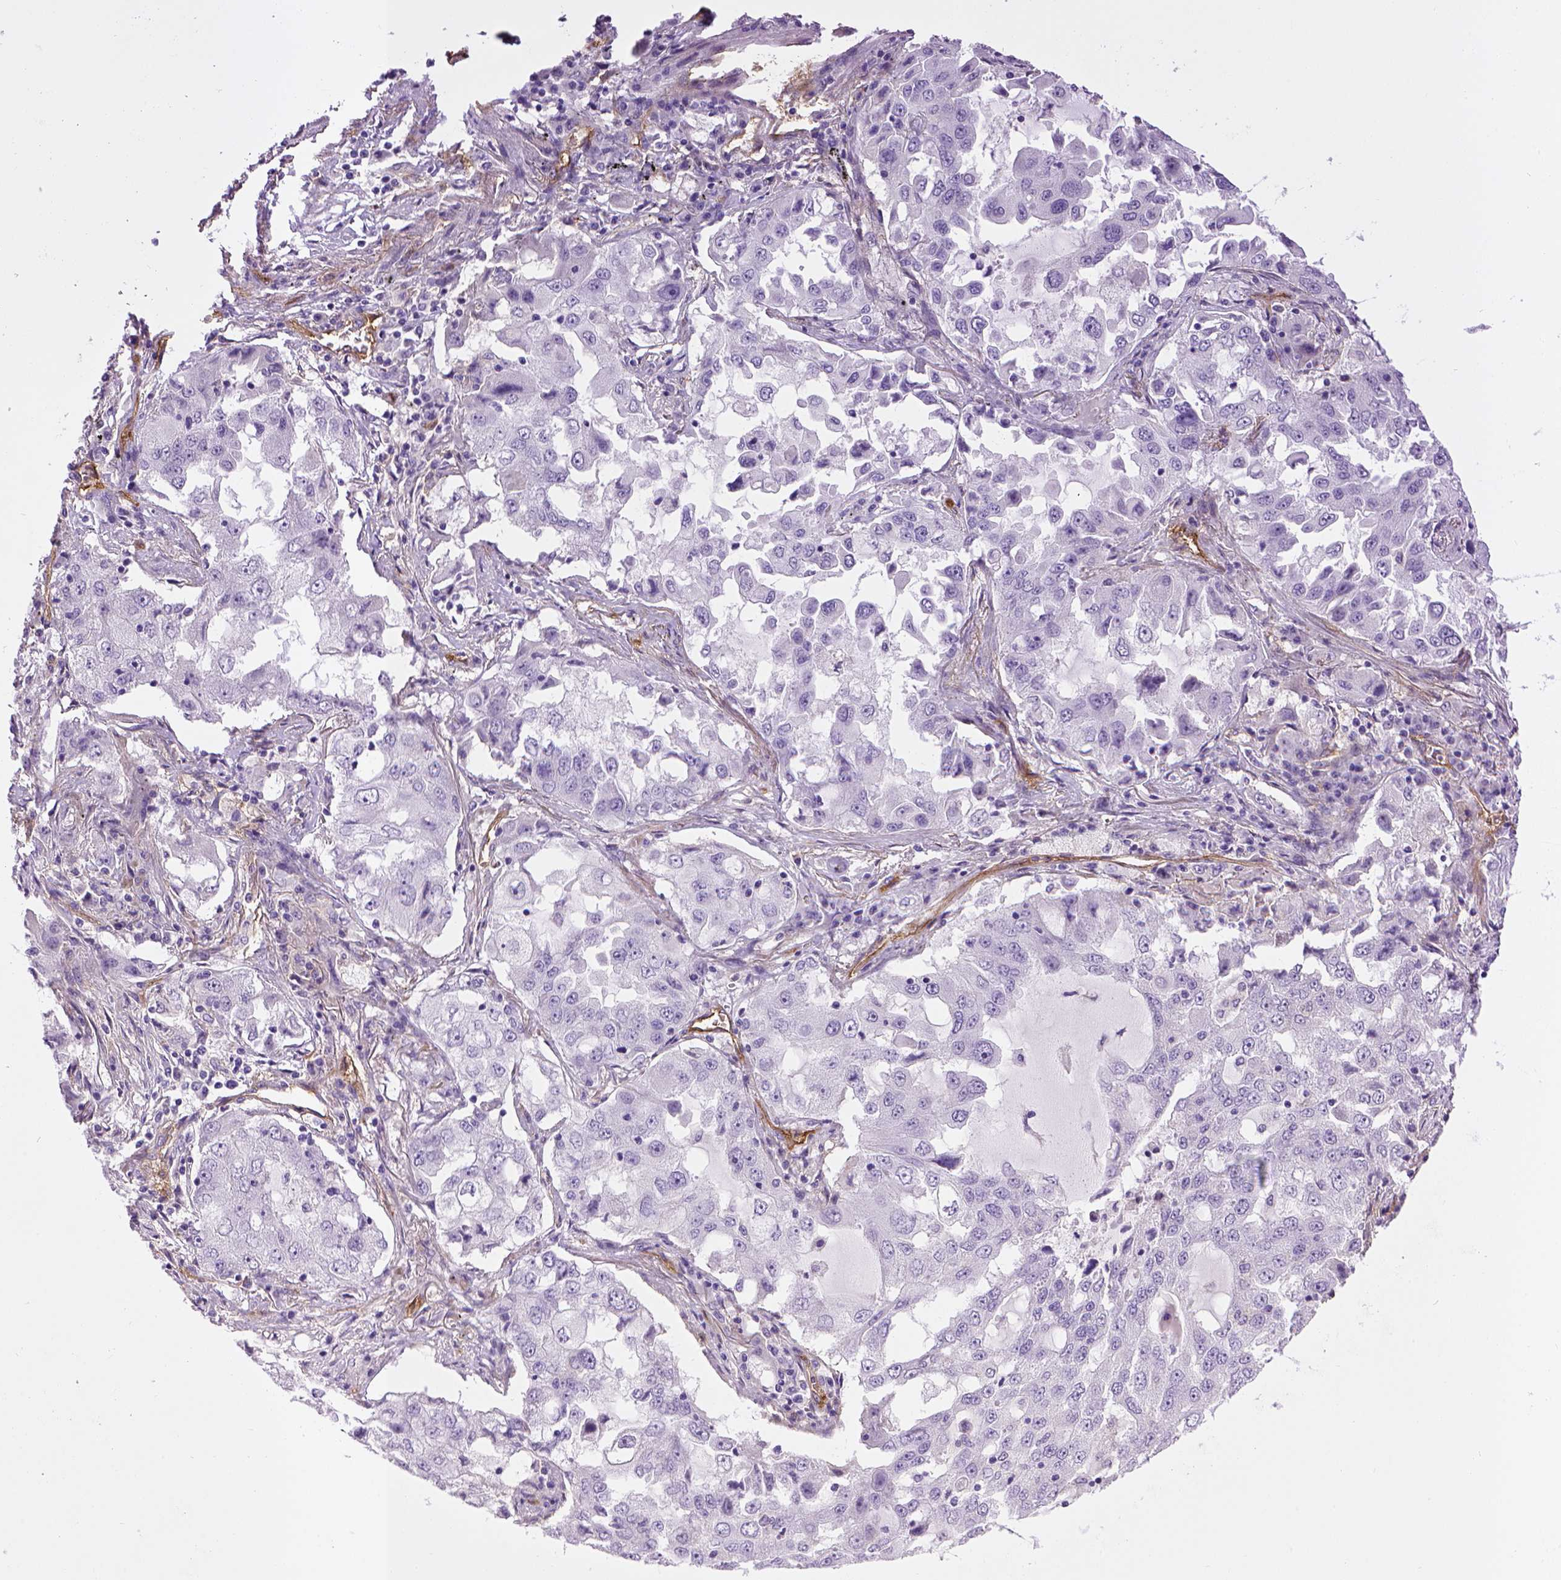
{"staining": {"intensity": "negative", "quantity": "none", "location": "none"}, "tissue": "lung cancer", "cell_type": "Tumor cells", "image_type": "cancer", "snomed": [{"axis": "morphology", "description": "Adenocarcinoma, NOS"}, {"axis": "topography", "description": "Lung"}], "caption": "Tumor cells are negative for brown protein staining in adenocarcinoma (lung).", "gene": "ENG", "patient": {"sex": "female", "age": 61}}